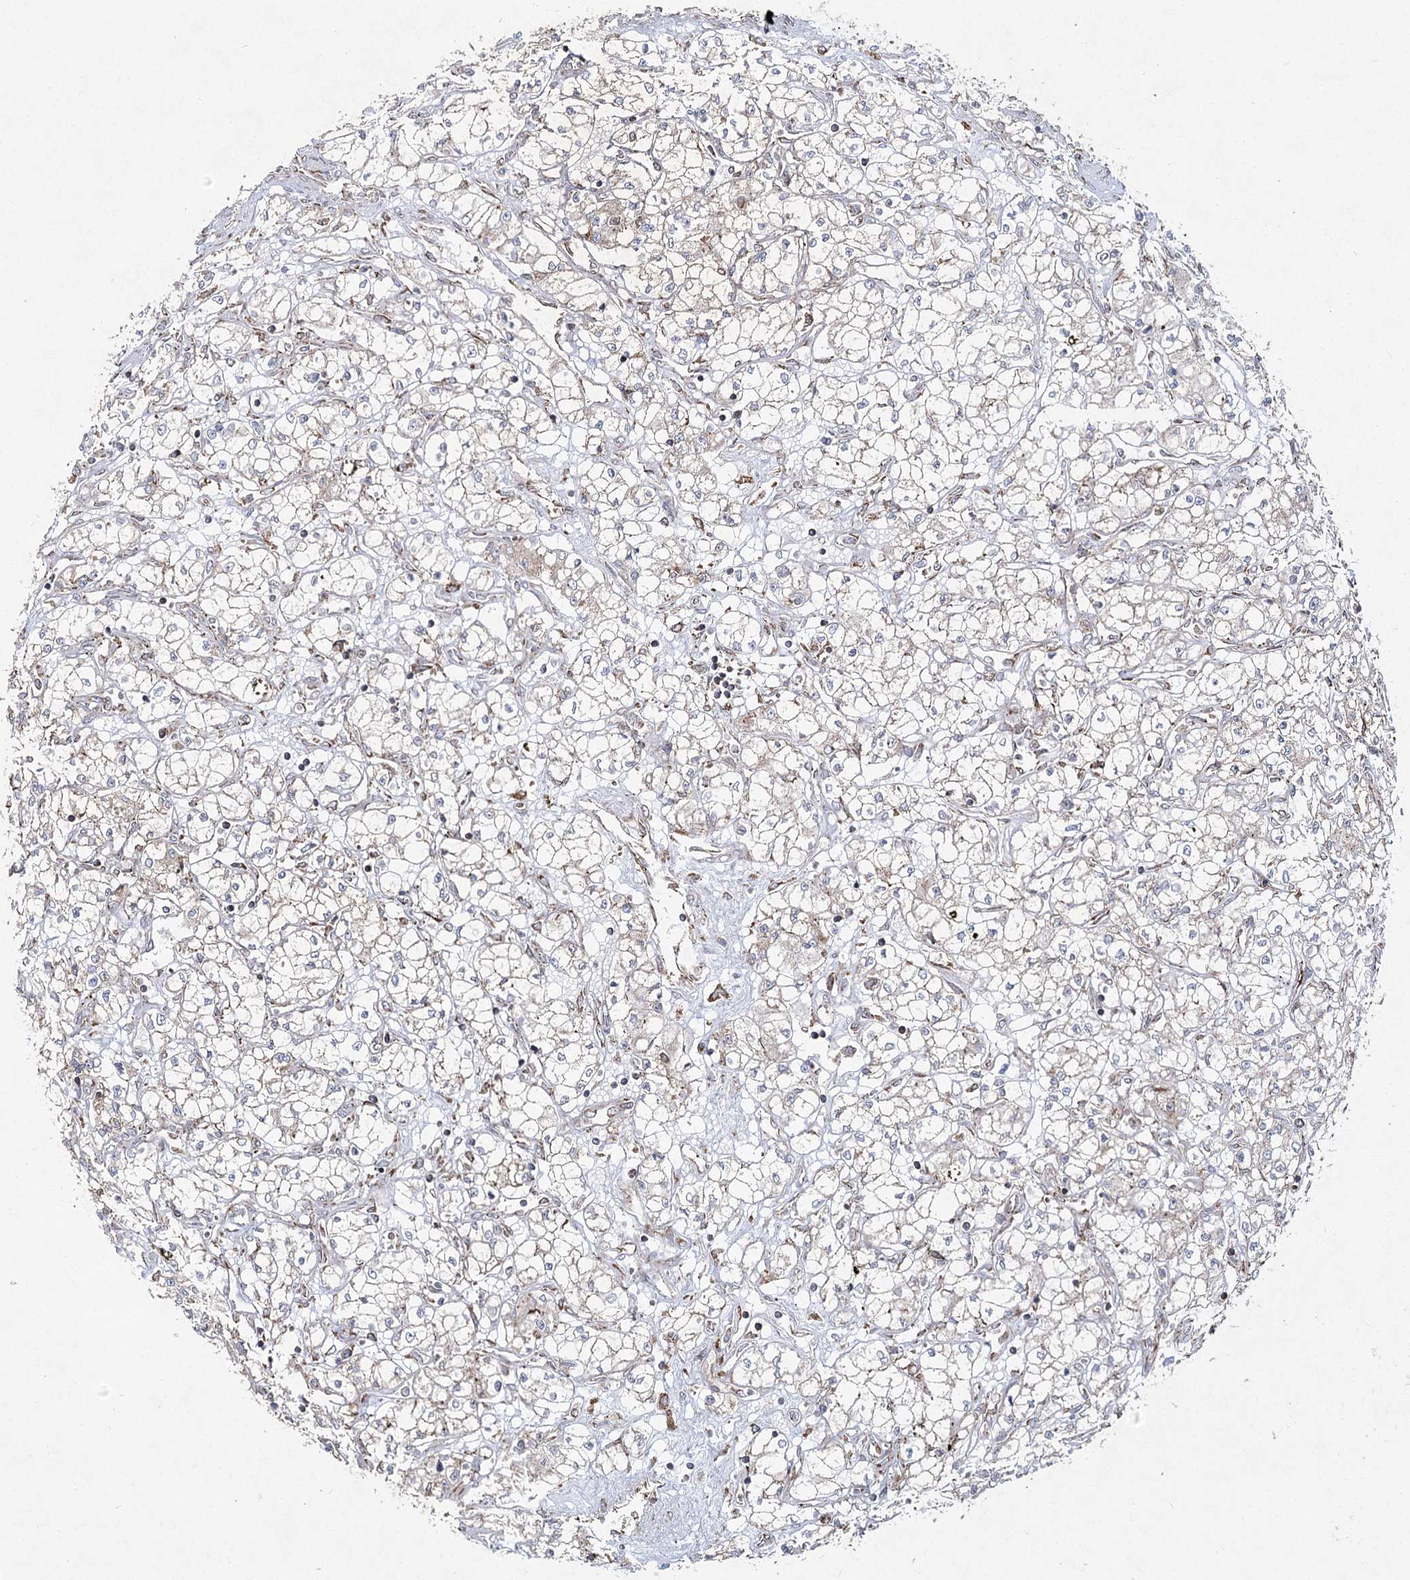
{"staining": {"intensity": "negative", "quantity": "none", "location": "none"}, "tissue": "renal cancer", "cell_type": "Tumor cells", "image_type": "cancer", "snomed": [{"axis": "morphology", "description": "Adenocarcinoma, NOS"}, {"axis": "topography", "description": "Kidney"}], "caption": "An image of human renal cancer (adenocarcinoma) is negative for staining in tumor cells.", "gene": "NHLRC2", "patient": {"sex": "male", "age": 59}}